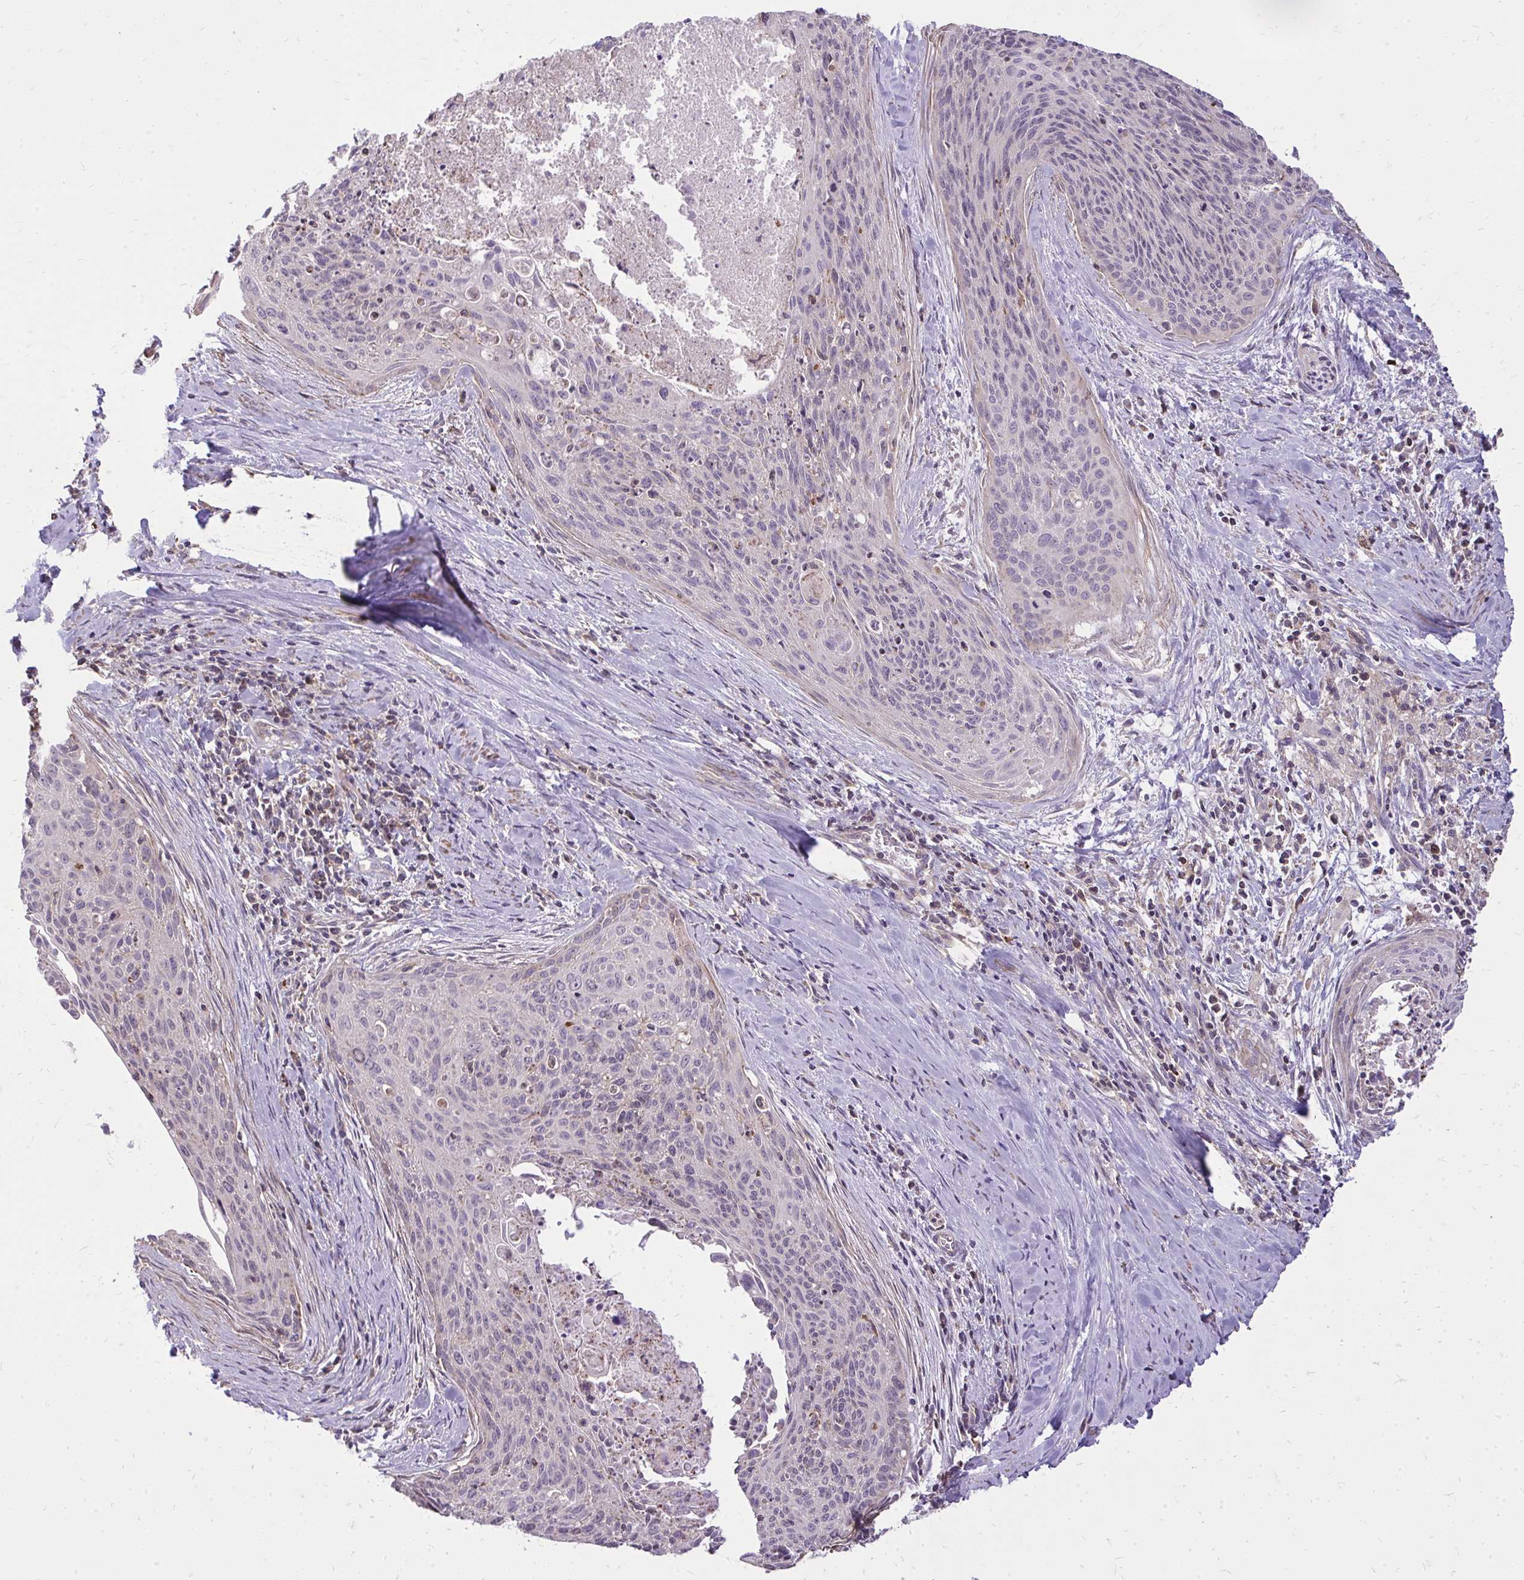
{"staining": {"intensity": "negative", "quantity": "none", "location": "none"}, "tissue": "cervical cancer", "cell_type": "Tumor cells", "image_type": "cancer", "snomed": [{"axis": "morphology", "description": "Squamous cell carcinoma, NOS"}, {"axis": "topography", "description": "Cervix"}], "caption": "A photomicrograph of human cervical cancer (squamous cell carcinoma) is negative for staining in tumor cells.", "gene": "SLC7A5", "patient": {"sex": "female", "age": 55}}